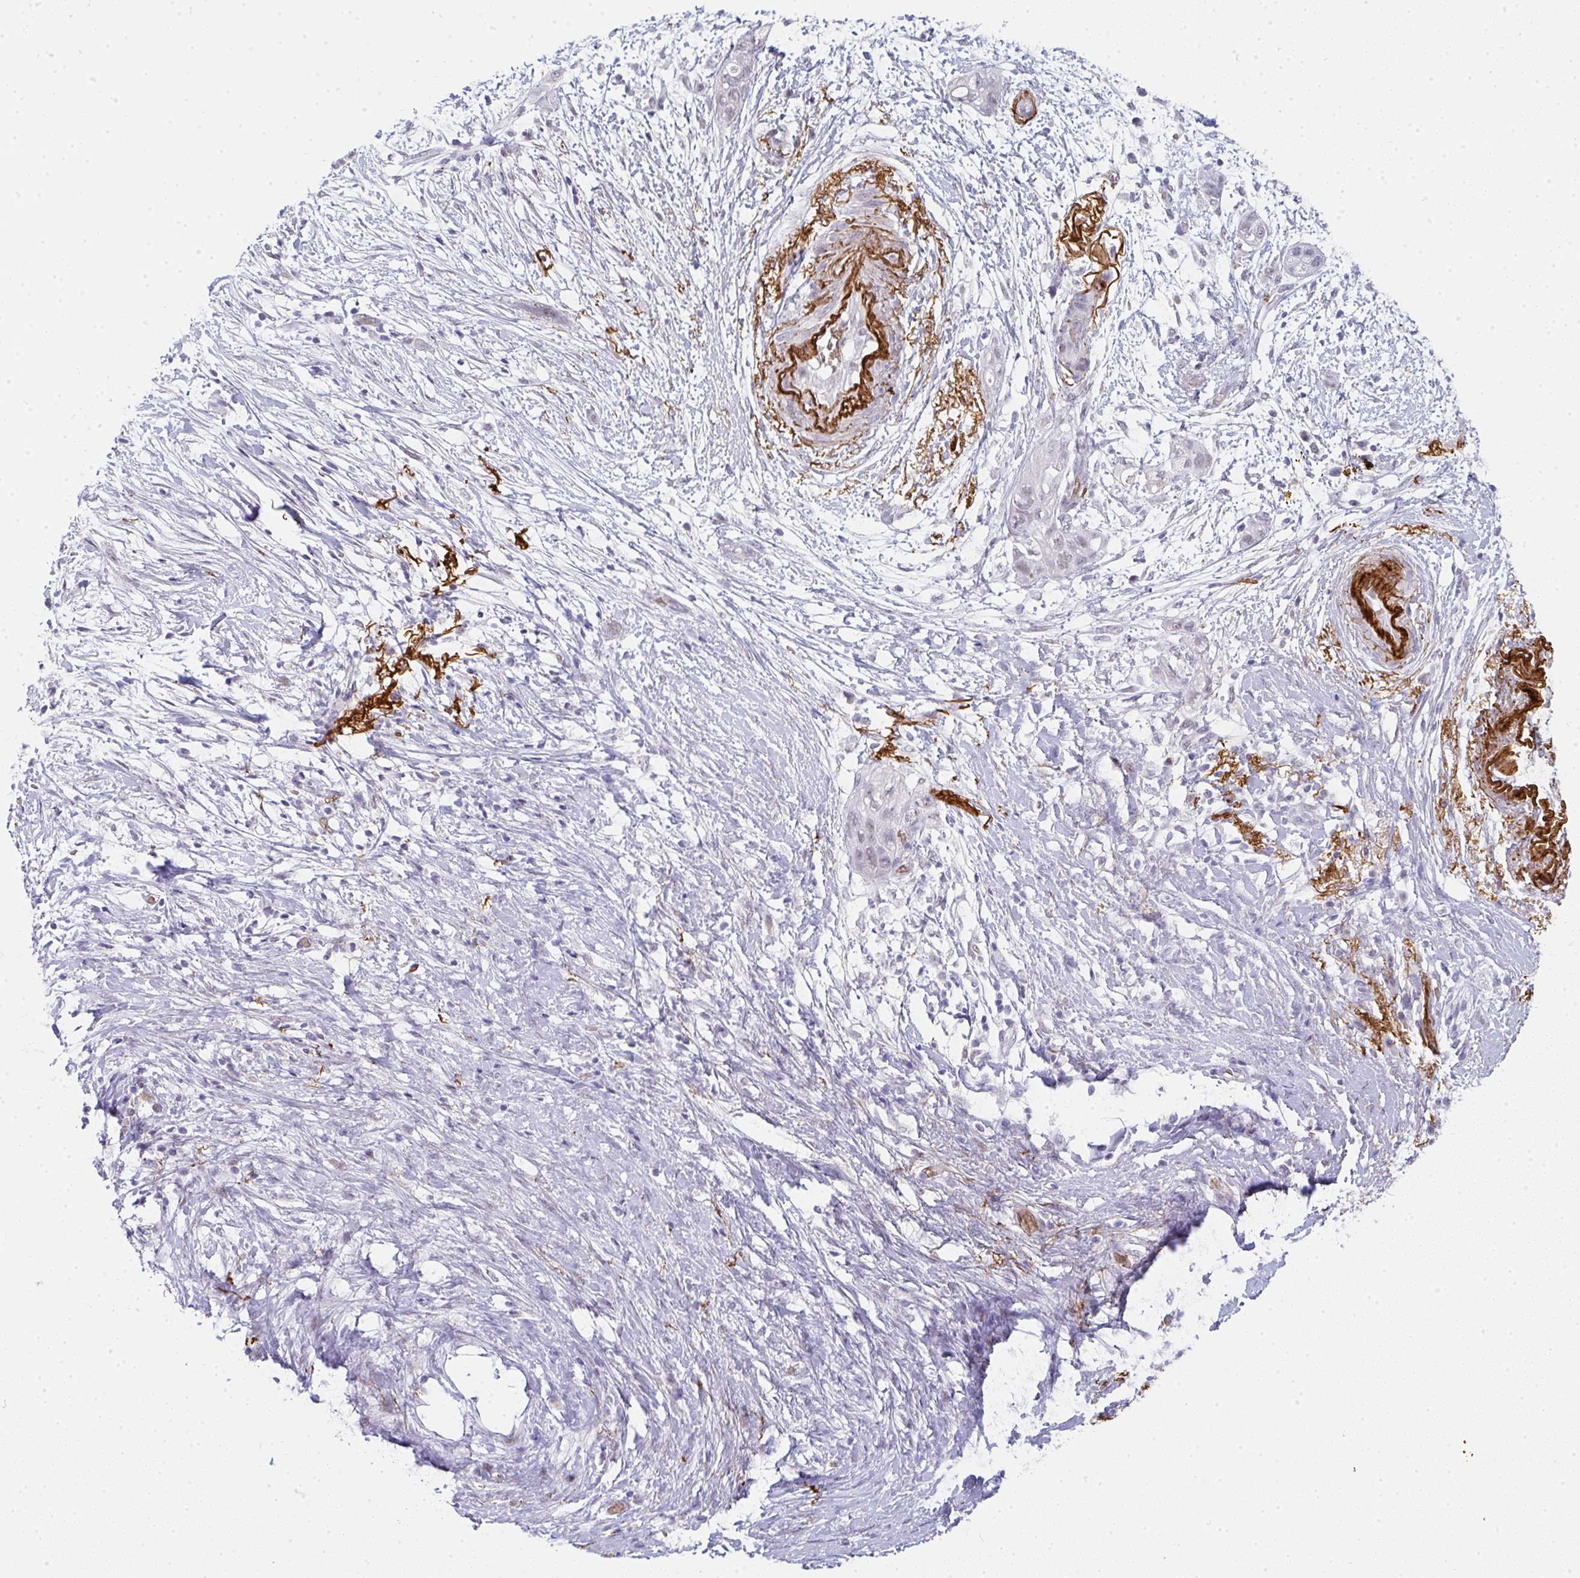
{"staining": {"intensity": "negative", "quantity": "none", "location": "none"}, "tissue": "pancreatic cancer", "cell_type": "Tumor cells", "image_type": "cancer", "snomed": [{"axis": "morphology", "description": "Adenocarcinoma, NOS"}, {"axis": "topography", "description": "Pancreas"}], "caption": "High magnification brightfield microscopy of pancreatic adenocarcinoma stained with DAB (3,3'-diaminobenzidine) (brown) and counterstained with hematoxylin (blue): tumor cells show no significant positivity.", "gene": "TNMD", "patient": {"sex": "female", "age": 72}}